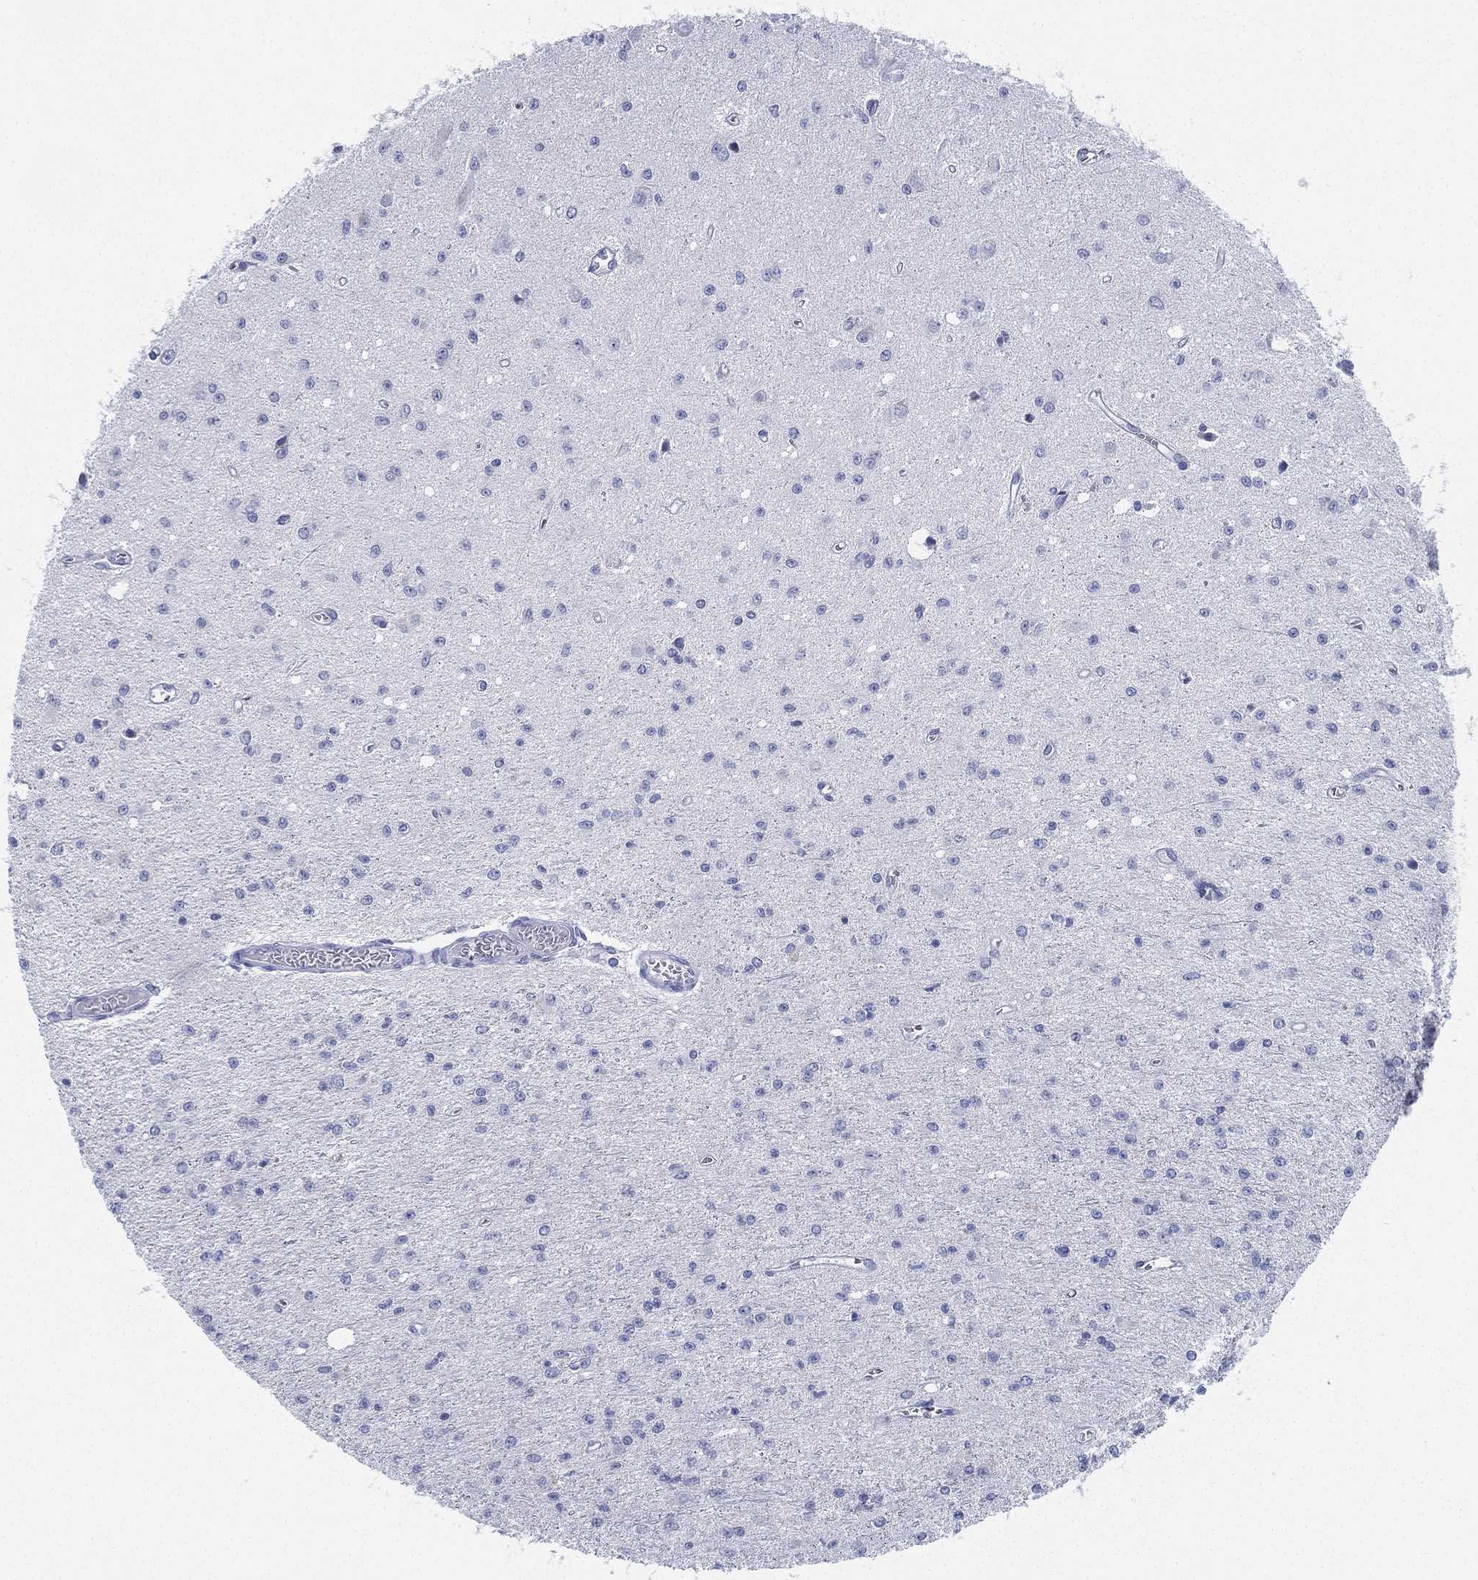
{"staining": {"intensity": "negative", "quantity": "none", "location": "none"}, "tissue": "glioma", "cell_type": "Tumor cells", "image_type": "cancer", "snomed": [{"axis": "morphology", "description": "Glioma, malignant, Low grade"}, {"axis": "topography", "description": "Brain"}], "caption": "Tumor cells show no significant protein staining in low-grade glioma (malignant).", "gene": "DEFB121", "patient": {"sex": "female", "age": 45}}